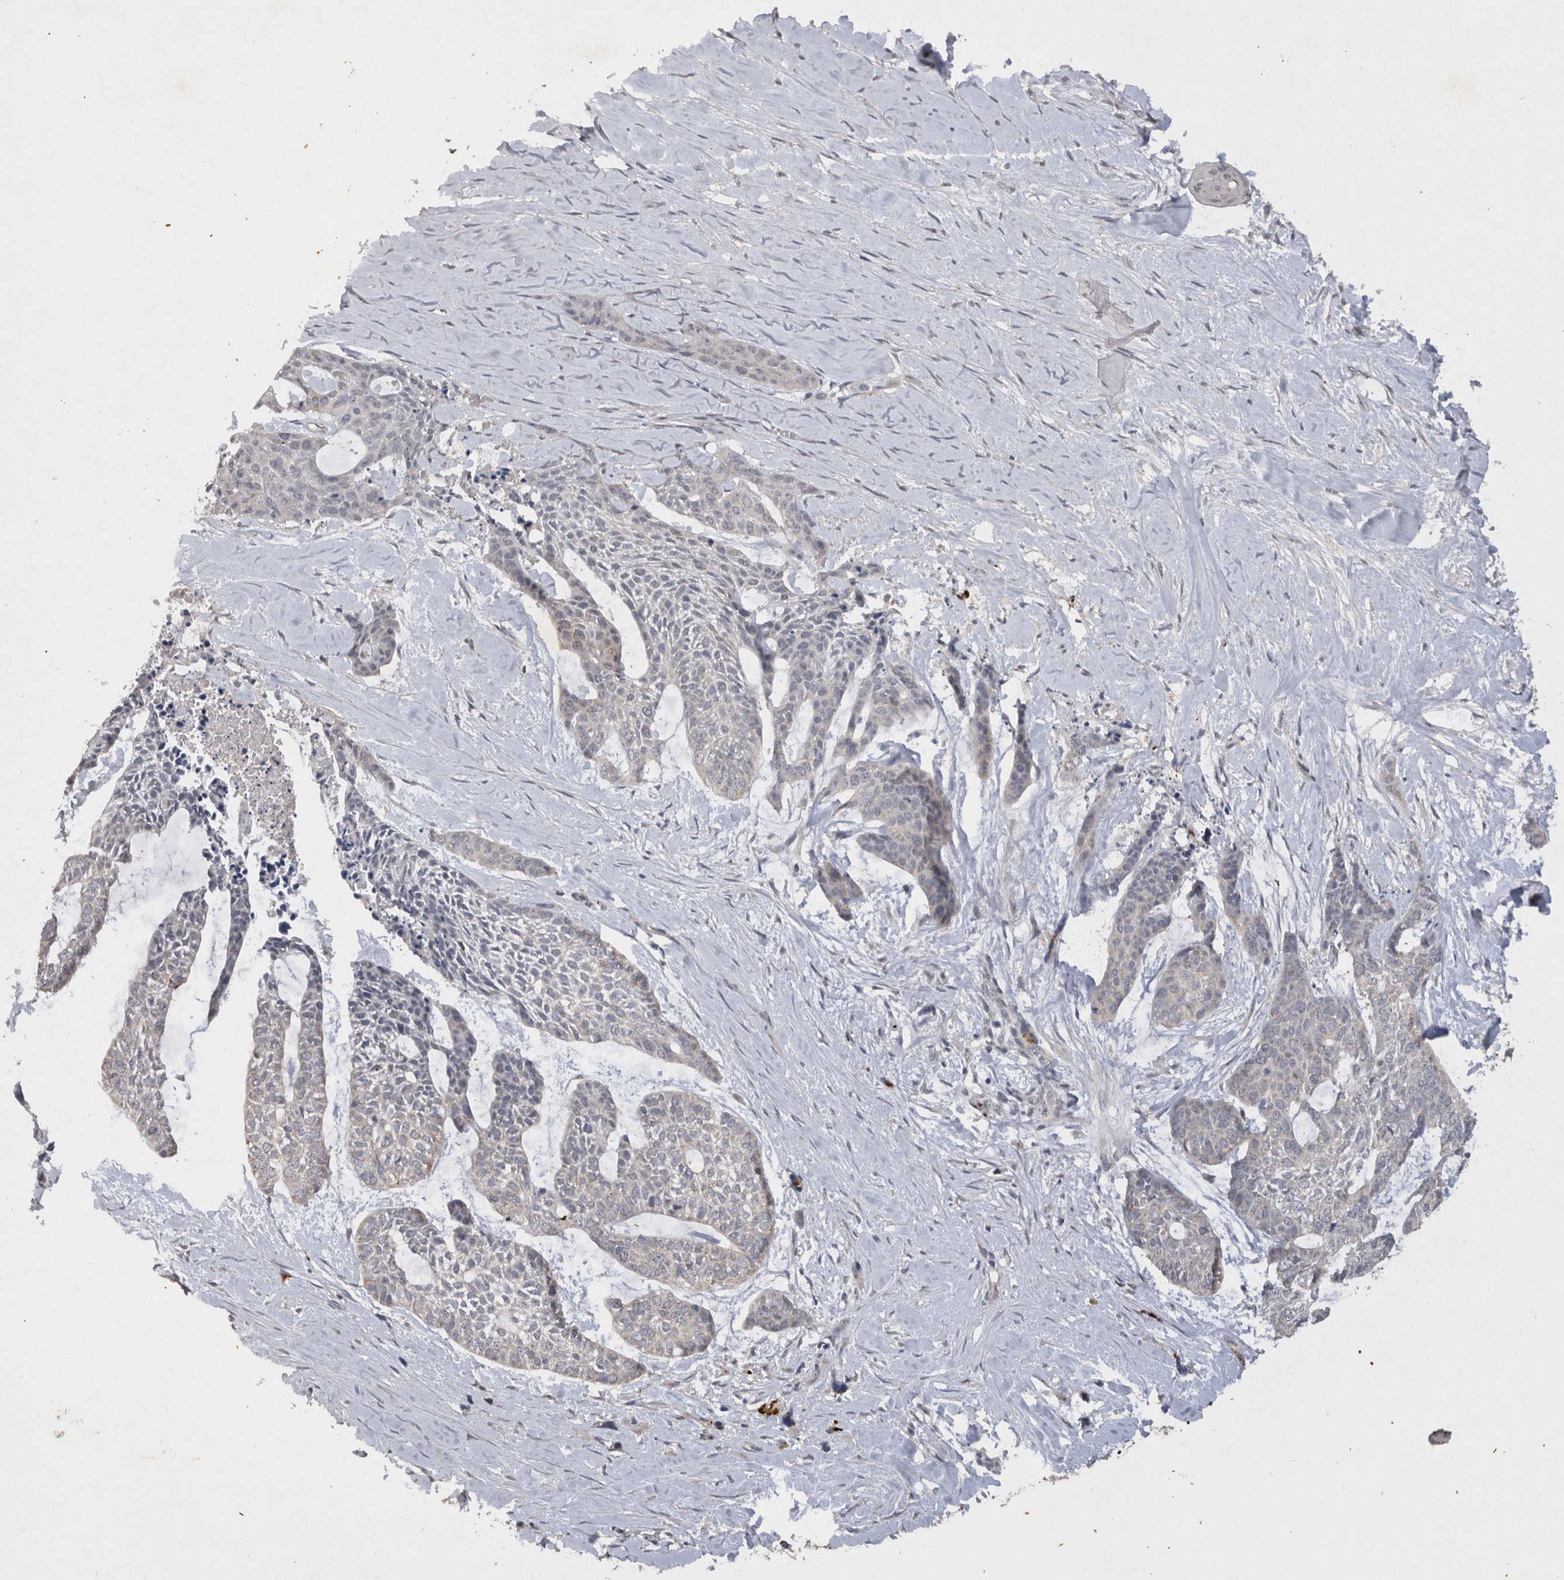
{"staining": {"intensity": "negative", "quantity": "none", "location": "none"}, "tissue": "skin cancer", "cell_type": "Tumor cells", "image_type": "cancer", "snomed": [{"axis": "morphology", "description": "Basal cell carcinoma"}, {"axis": "topography", "description": "Skin"}], "caption": "A photomicrograph of human skin cancer (basal cell carcinoma) is negative for staining in tumor cells.", "gene": "RASSF3", "patient": {"sex": "female", "age": 64}}